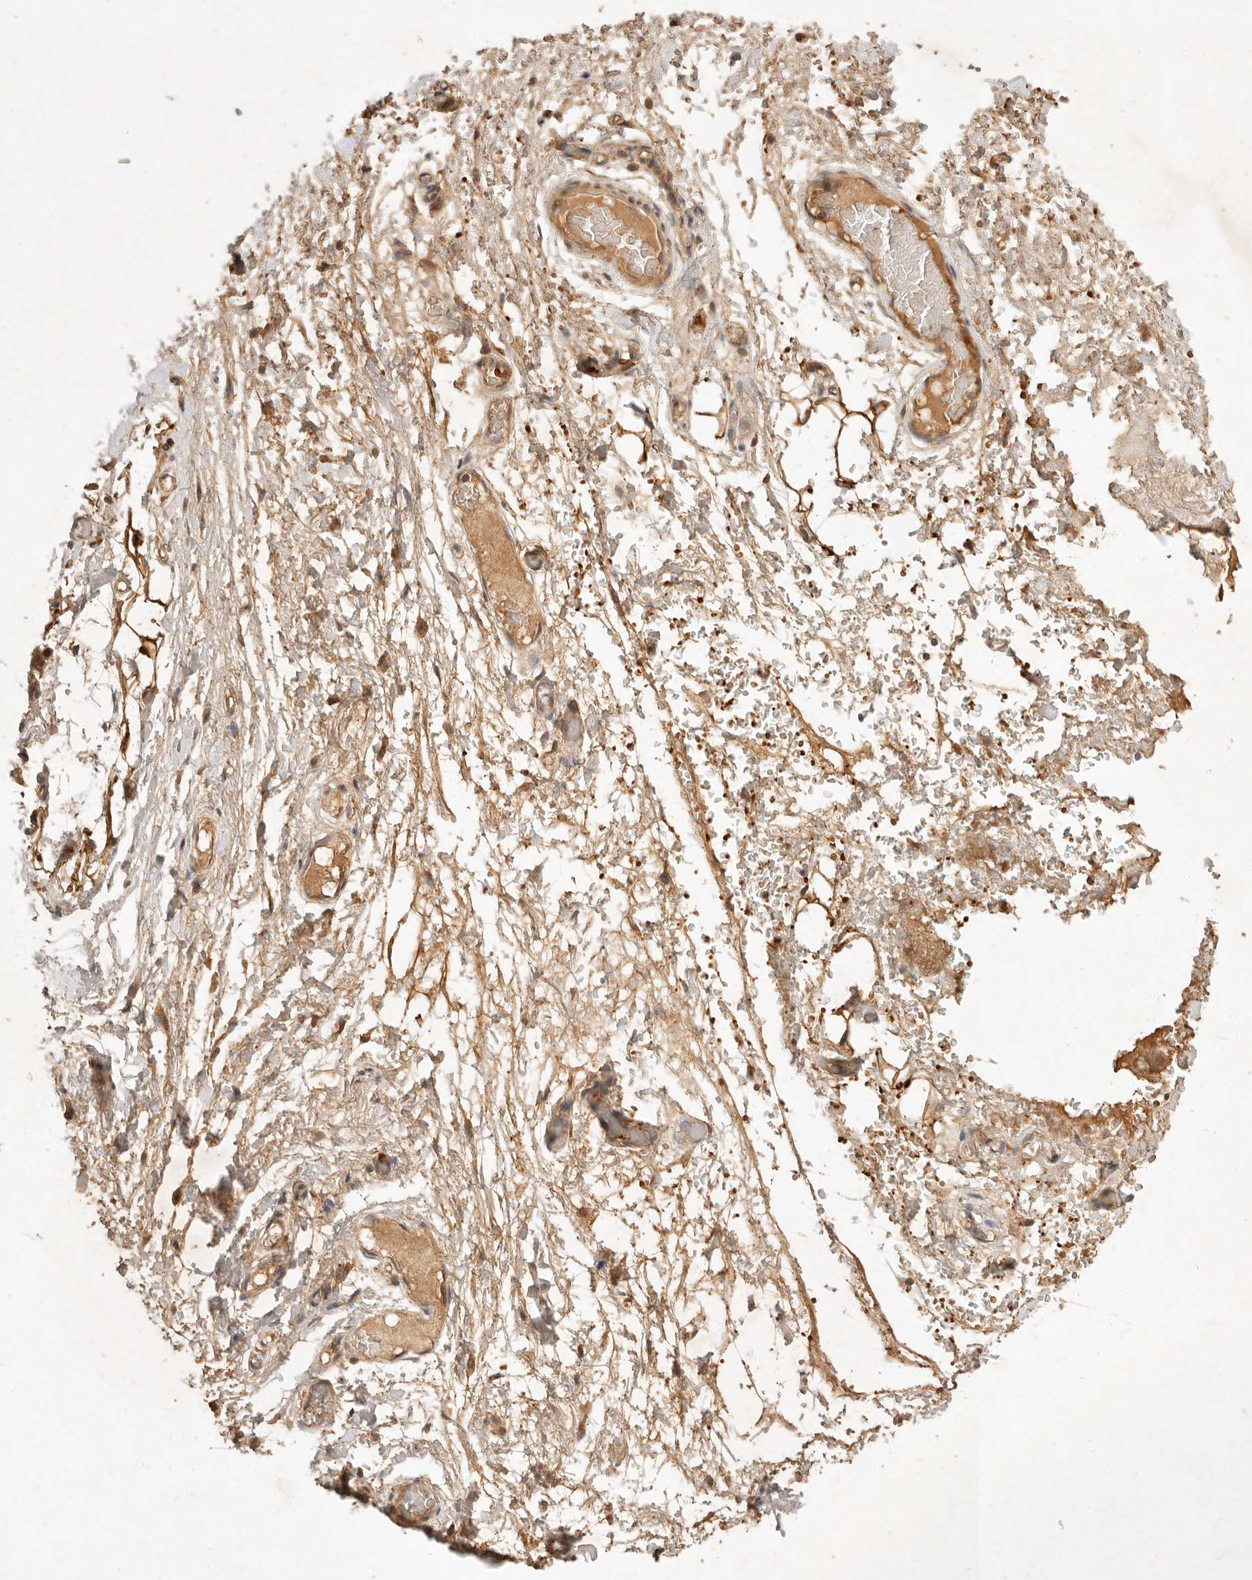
{"staining": {"intensity": "strong", "quantity": ">75%", "location": "cytoplasmic/membranous"}, "tissue": "adipose tissue", "cell_type": "Adipocytes", "image_type": "normal", "snomed": [{"axis": "morphology", "description": "Normal tissue, NOS"}, {"axis": "morphology", "description": "Adenocarcinoma, NOS"}, {"axis": "topography", "description": "Esophagus"}], "caption": "Protein analysis of normal adipose tissue demonstrates strong cytoplasmic/membranous expression in about >75% of adipocytes. The staining was performed using DAB (3,3'-diaminobenzidine), with brown indicating positive protein expression. Nuclei are stained blue with hematoxylin.", "gene": "FREM2", "patient": {"sex": "male", "age": 62}}